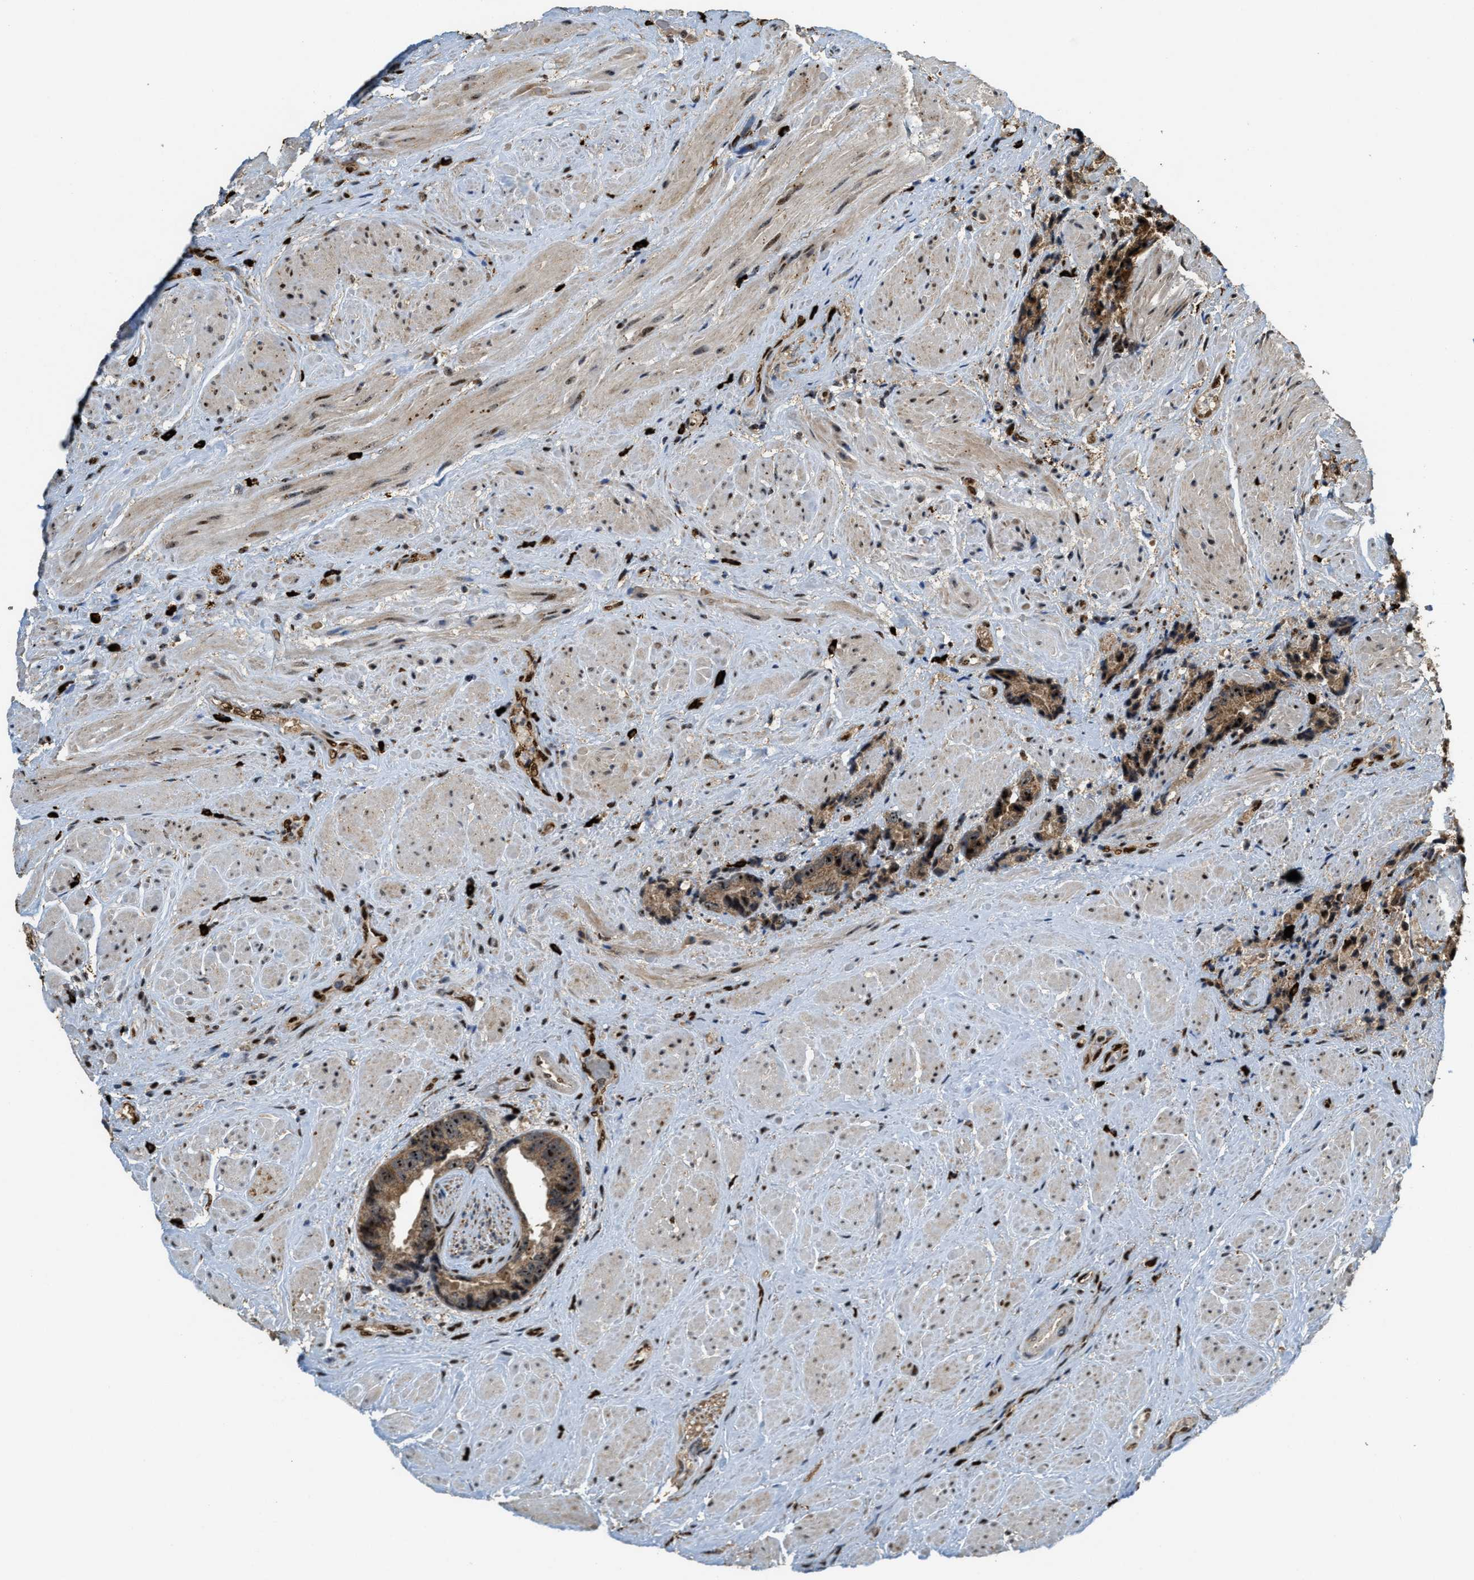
{"staining": {"intensity": "strong", "quantity": ">75%", "location": "cytoplasmic/membranous,nuclear"}, "tissue": "prostate cancer", "cell_type": "Tumor cells", "image_type": "cancer", "snomed": [{"axis": "morphology", "description": "Adenocarcinoma, High grade"}, {"axis": "topography", "description": "Prostate"}], "caption": "Immunohistochemistry (DAB (3,3'-diaminobenzidine)) staining of prostate cancer shows strong cytoplasmic/membranous and nuclear protein staining in about >75% of tumor cells. (DAB = brown stain, brightfield microscopy at high magnification).", "gene": "ZNF687", "patient": {"sex": "male", "age": 61}}